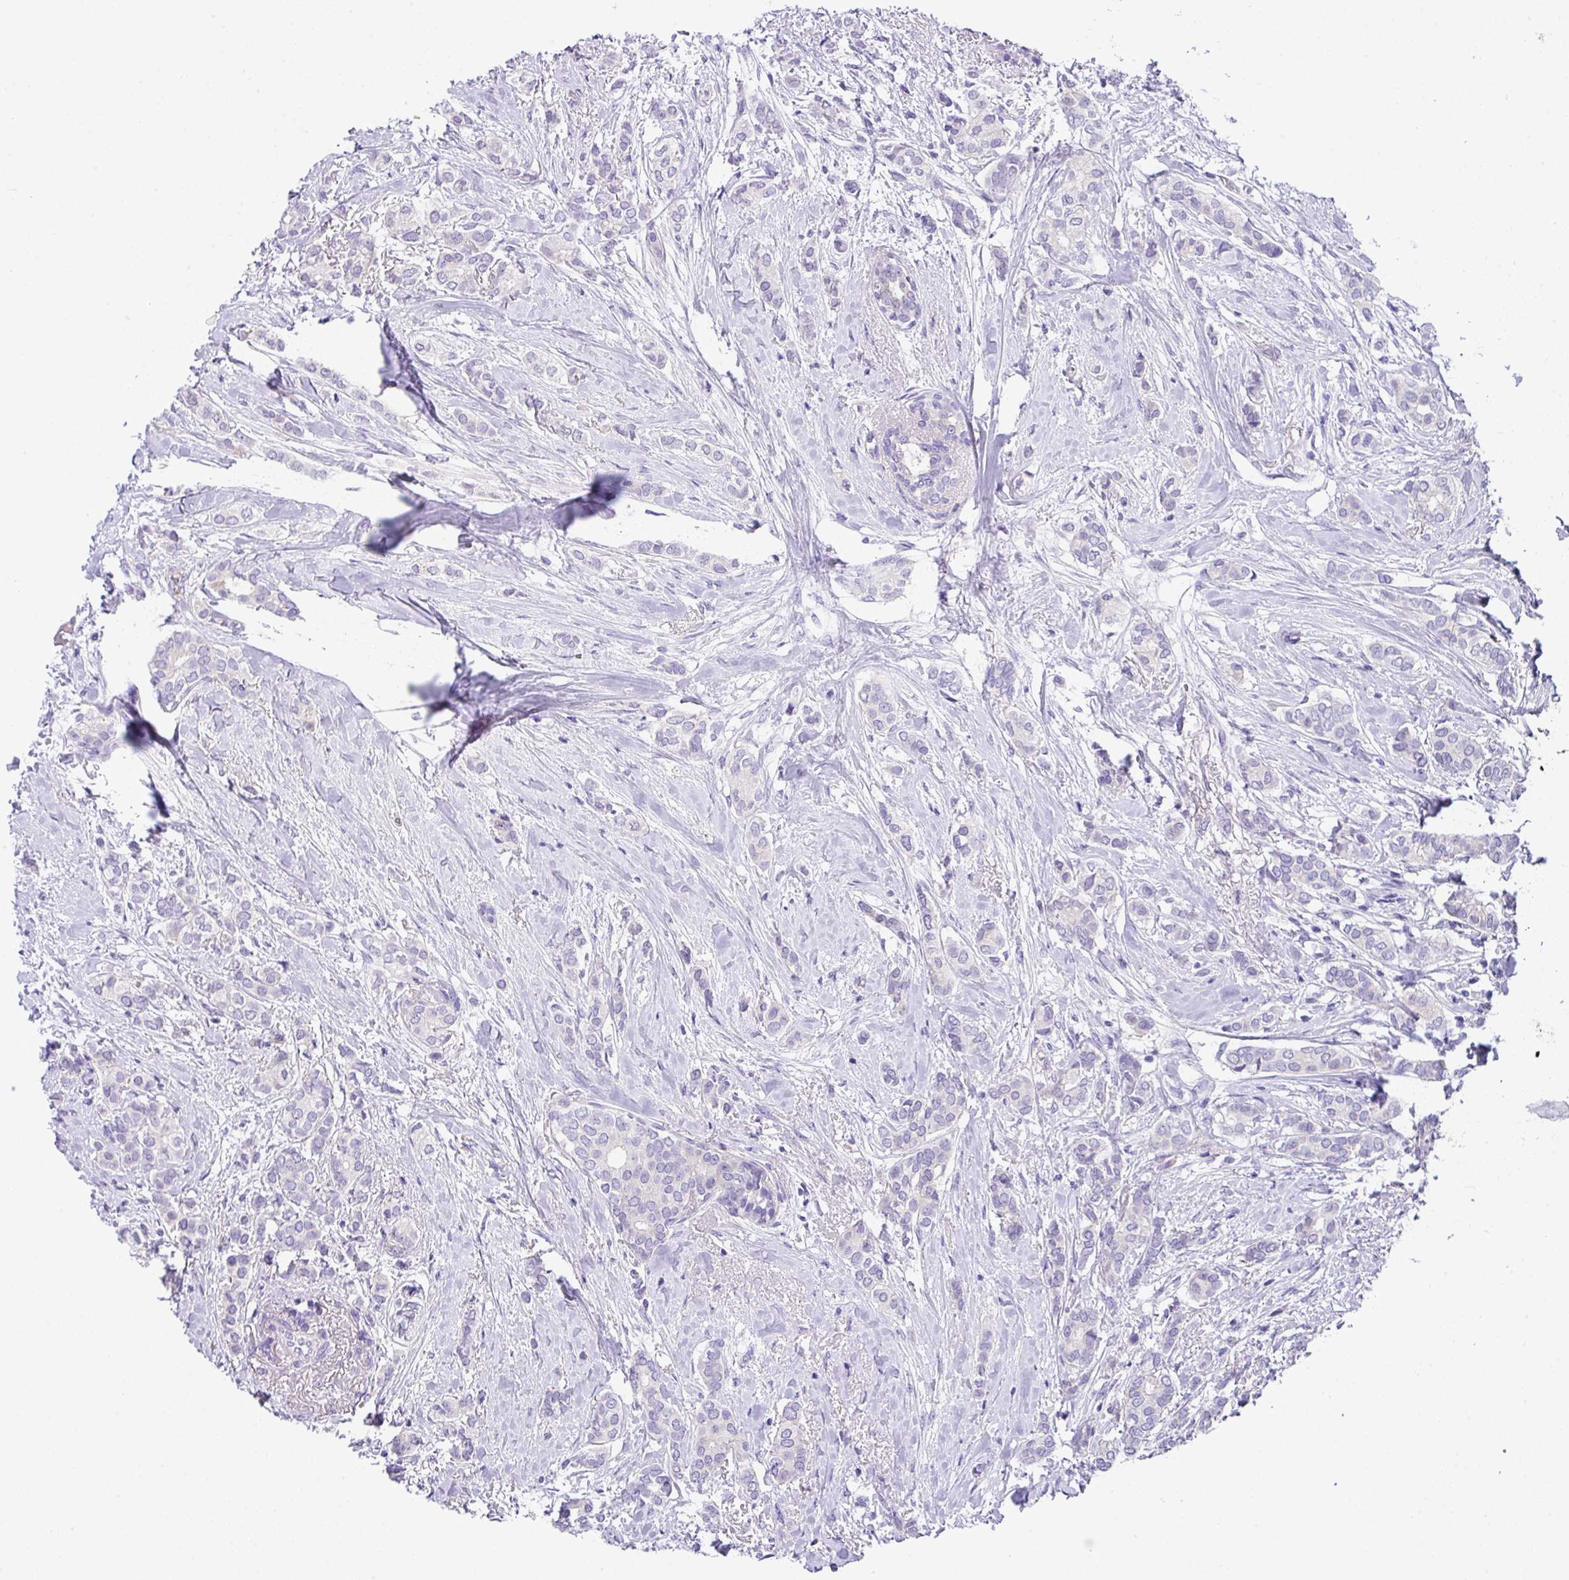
{"staining": {"intensity": "negative", "quantity": "none", "location": "none"}, "tissue": "breast cancer", "cell_type": "Tumor cells", "image_type": "cancer", "snomed": [{"axis": "morphology", "description": "Duct carcinoma"}, {"axis": "topography", "description": "Breast"}], "caption": "High power microscopy micrograph of an IHC photomicrograph of breast cancer (infiltrating ductal carcinoma), revealing no significant expression in tumor cells.", "gene": "DNAL1", "patient": {"sex": "female", "age": 73}}